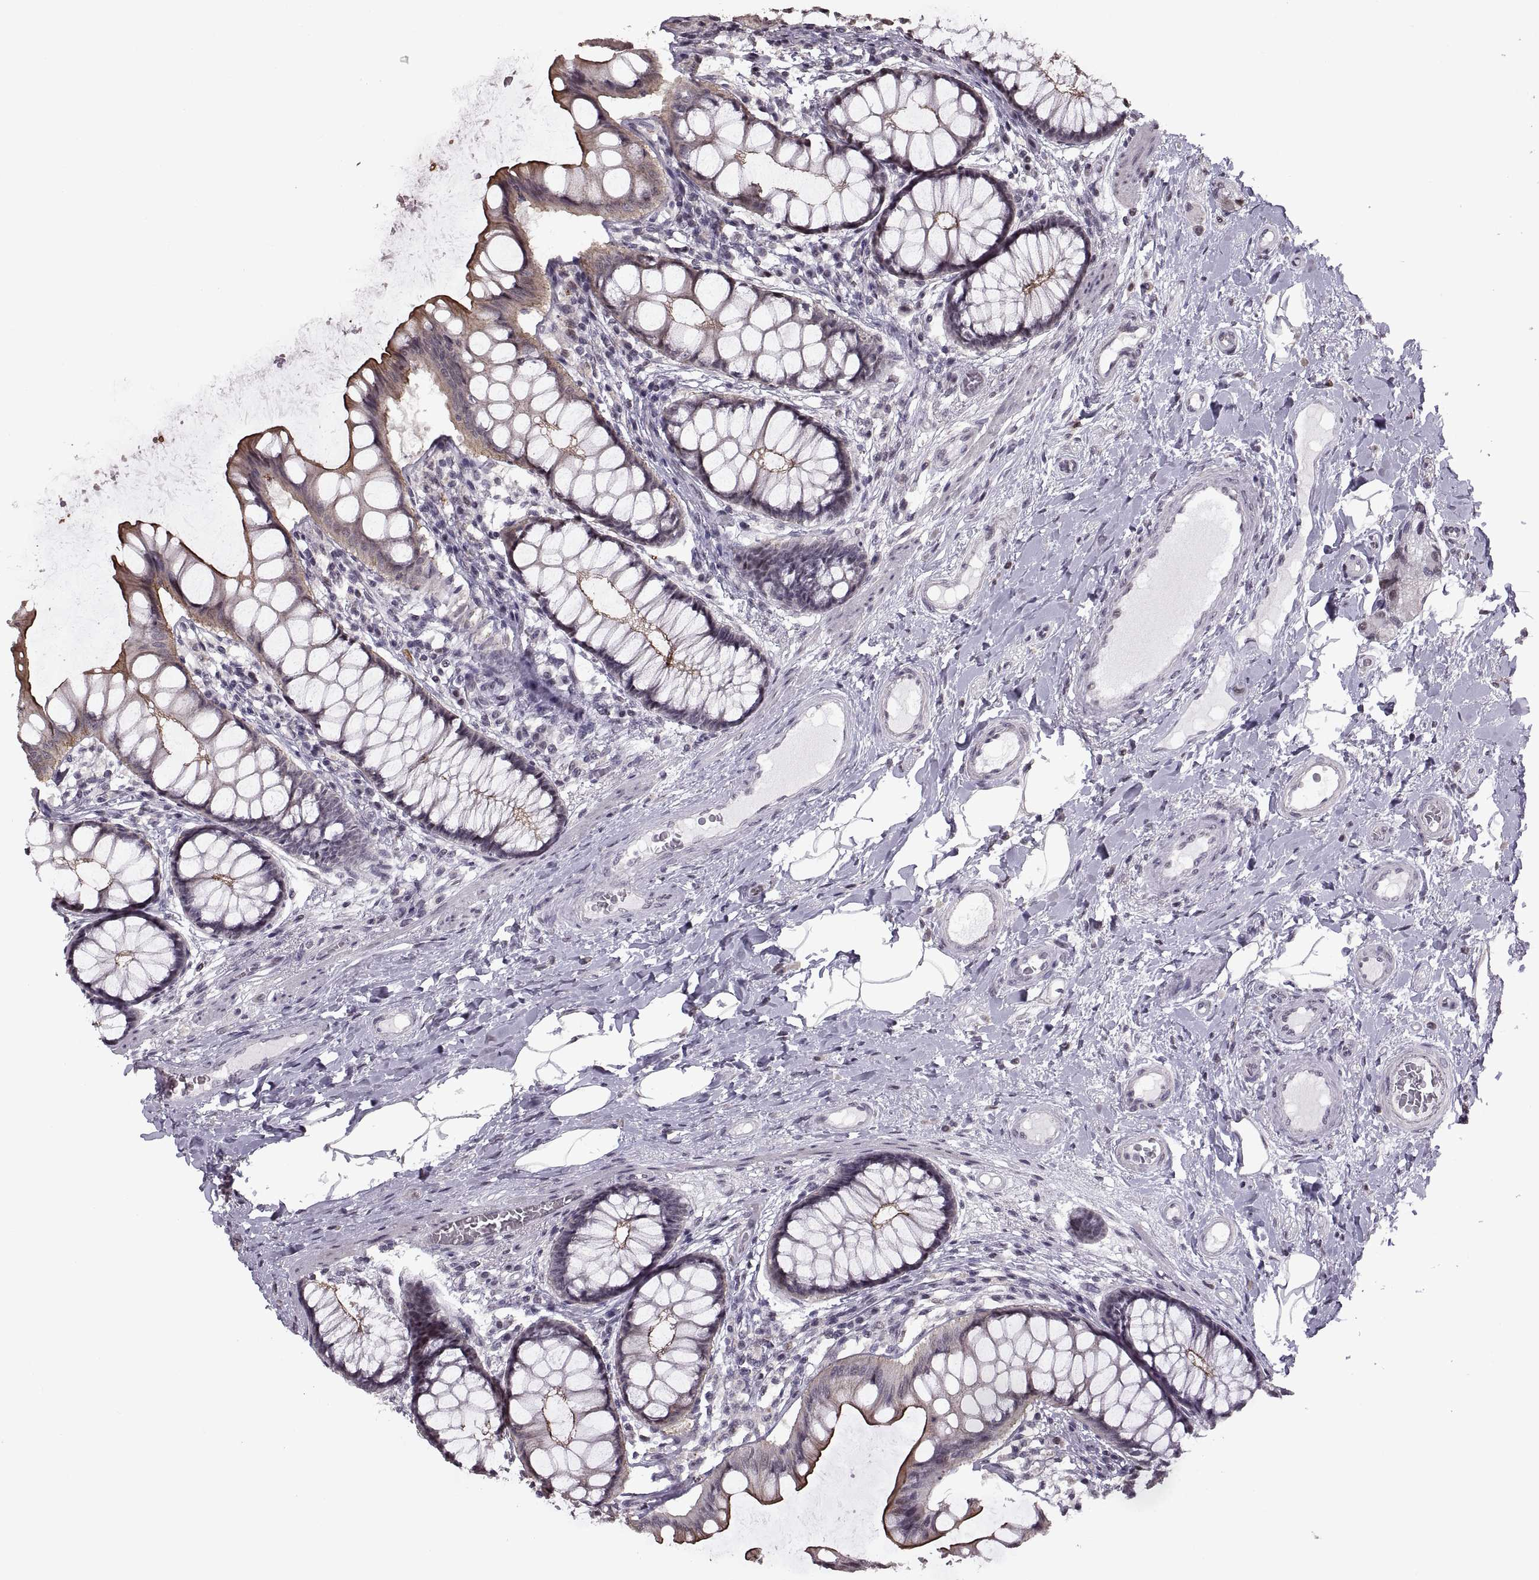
{"staining": {"intensity": "negative", "quantity": "none", "location": "none"}, "tissue": "colon", "cell_type": "Endothelial cells", "image_type": "normal", "snomed": [{"axis": "morphology", "description": "Normal tissue, NOS"}, {"axis": "topography", "description": "Colon"}], "caption": "Endothelial cells show no significant staining in benign colon.", "gene": "PALS1", "patient": {"sex": "female", "age": 65}}